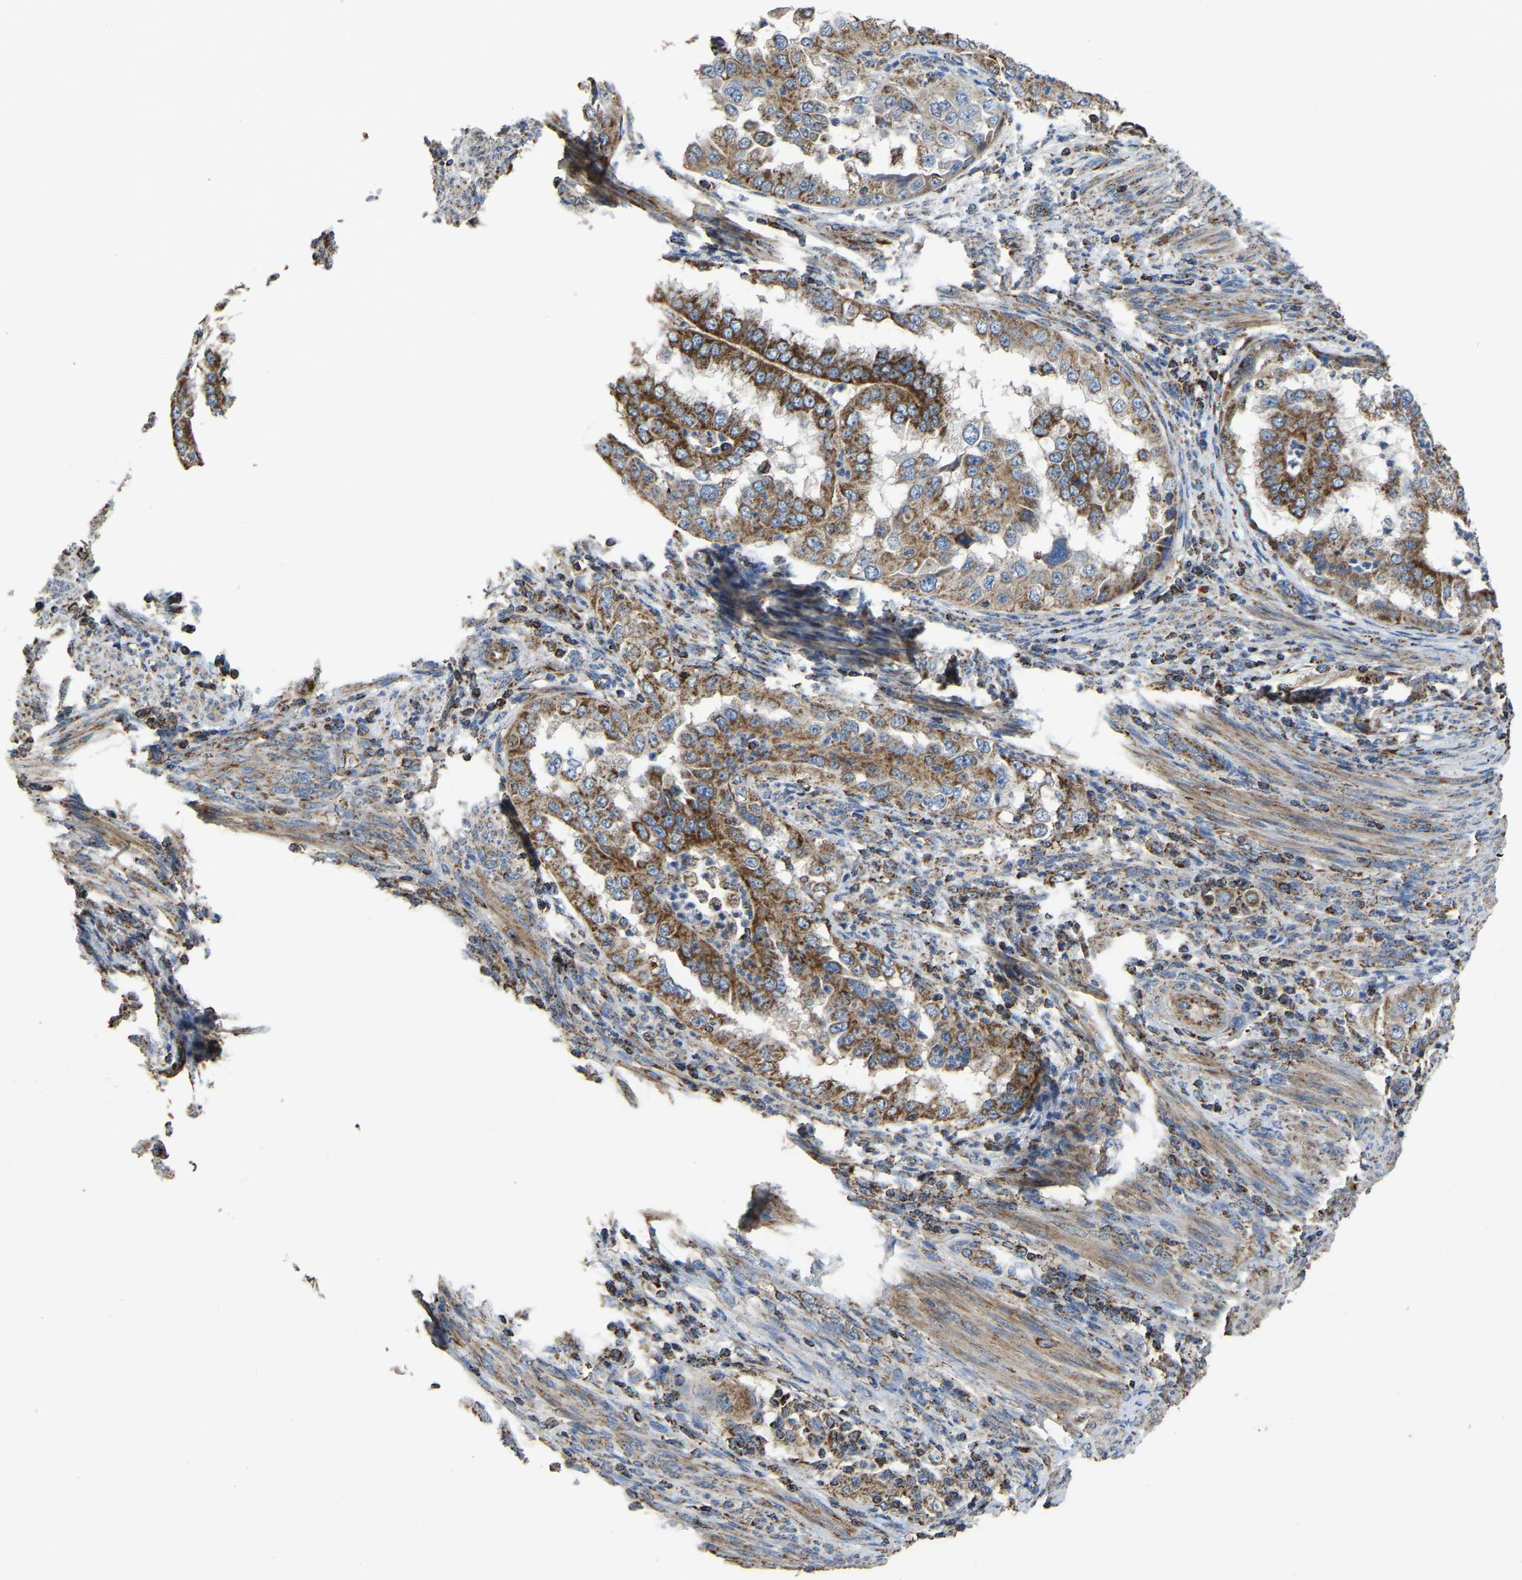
{"staining": {"intensity": "strong", "quantity": ">75%", "location": "cytoplasmic/membranous"}, "tissue": "endometrial cancer", "cell_type": "Tumor cells", "image_type": "cancer", "snomed": [{"axis": "morphology", "description": "Adenocarcinoma, NOS"}, {"axis": "topography", "description": "Endometrium"}], "caption": "IHC image of neoplastic tissue: human endometrial cancer (adenocarcinoma) stained using immunohistochemistry exhibits high levels of strong protein expression localized specifically in the cytoplasmic/membranous of tumor cells, appearing as a cytoplasmic/membranous brown color.", "gene": "ETFA", "patient": {"sex": "female", "age": 85}}